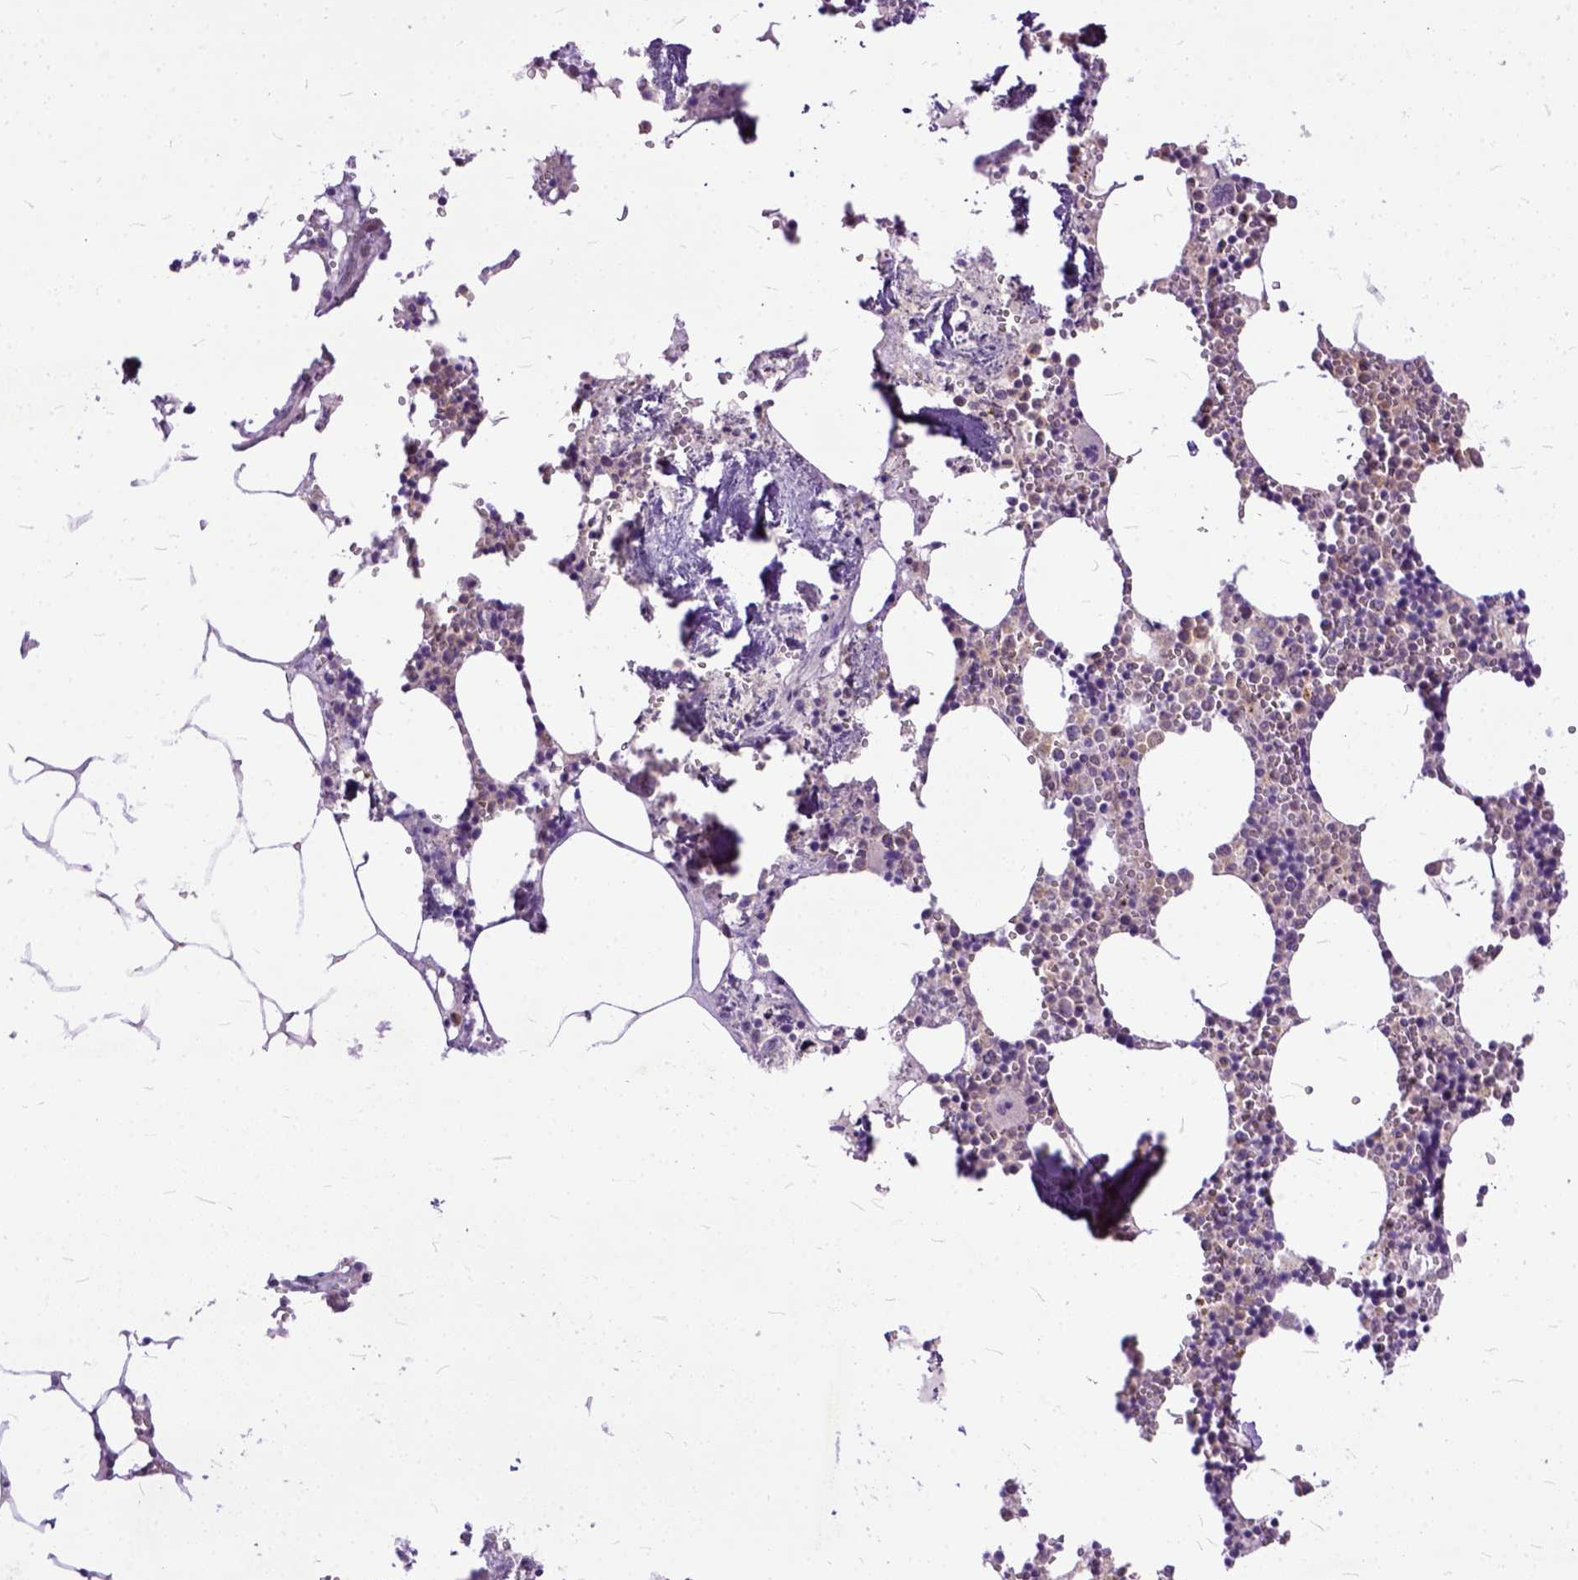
{"staining": {"intensity": "moderate", "quantity": "25%-75%", "location": "cytoplasmic/membranous,nuclear"}, "tissue": "bone marrow", "cell_type": "Hematopoietic cells", "image_type": "normal", "snomed": [{"axis": "morphology", "description": "Normal tissue, NOS"}, {"axis": "topography", "description": "Bone marrow"}], "caption": "About 25%-75% of hematopoietic cells in normal bone marrow show moderate cytoplasmic/membranous,nuclear protein expression as visualized by brown immunohistochemical staining.", "gene": "TCEAL7", "patient": {"sex": "male", "age": 54}}